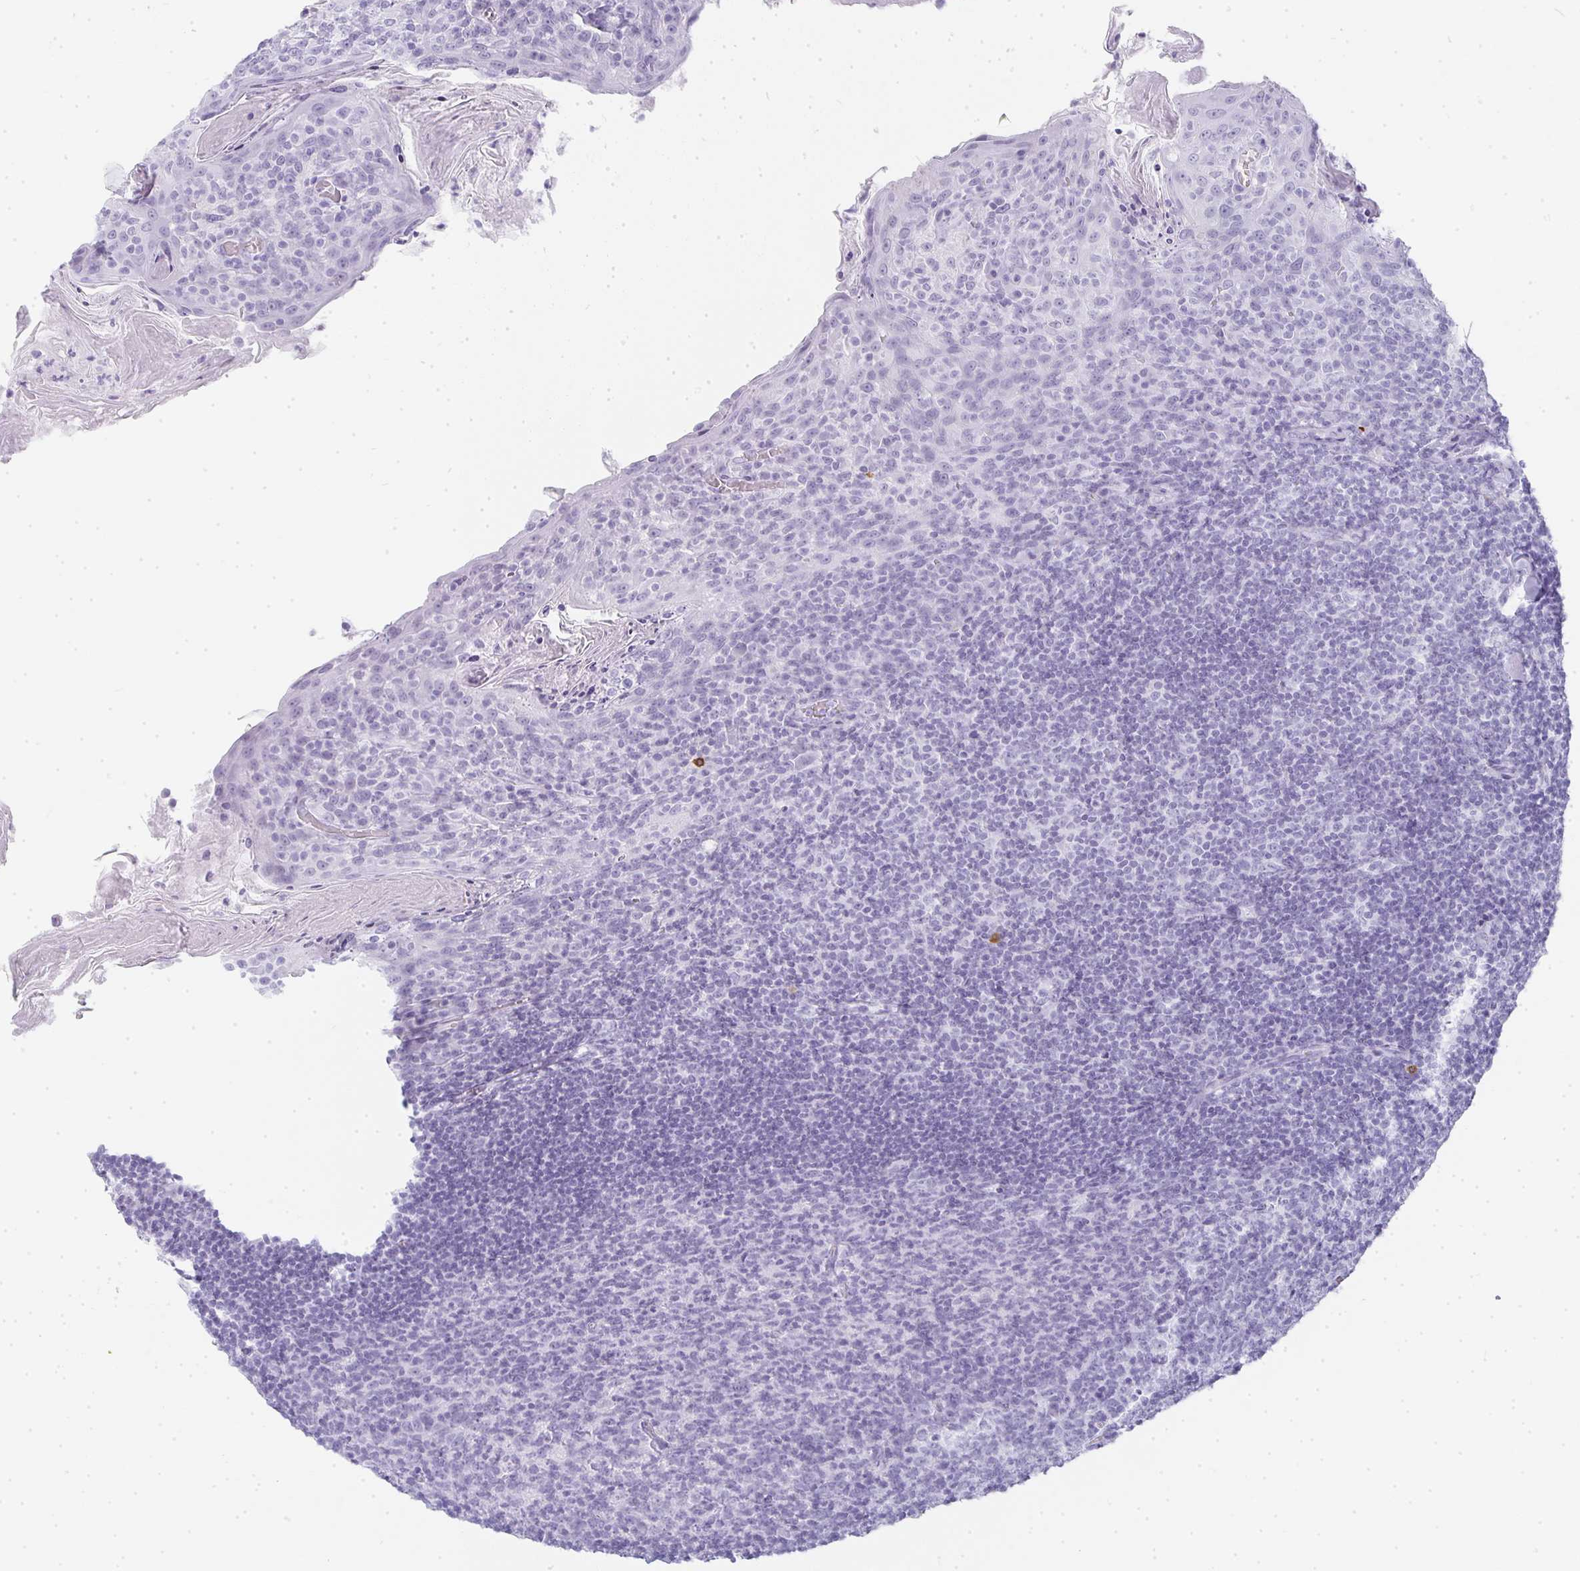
{"staining": {"intensity": "negative", "quantity": "none", "location": "none"}, "tissue": "tonsil", "cell_type": "Germinal center cells", "image_type": "normal", "snomed": [{"axis": "morphology", "description": "Normal tissue, NOS"}, {"axis": "topography", "description": "Tonsil"}], "caption": "Image shows no protein staining in germinal center cells of benign tonsil. (Immunohistochemistry, brightfield microscopy, high magnification).", "gene": "TPSD1", "patient": {"sex": "female", "age": 10}}